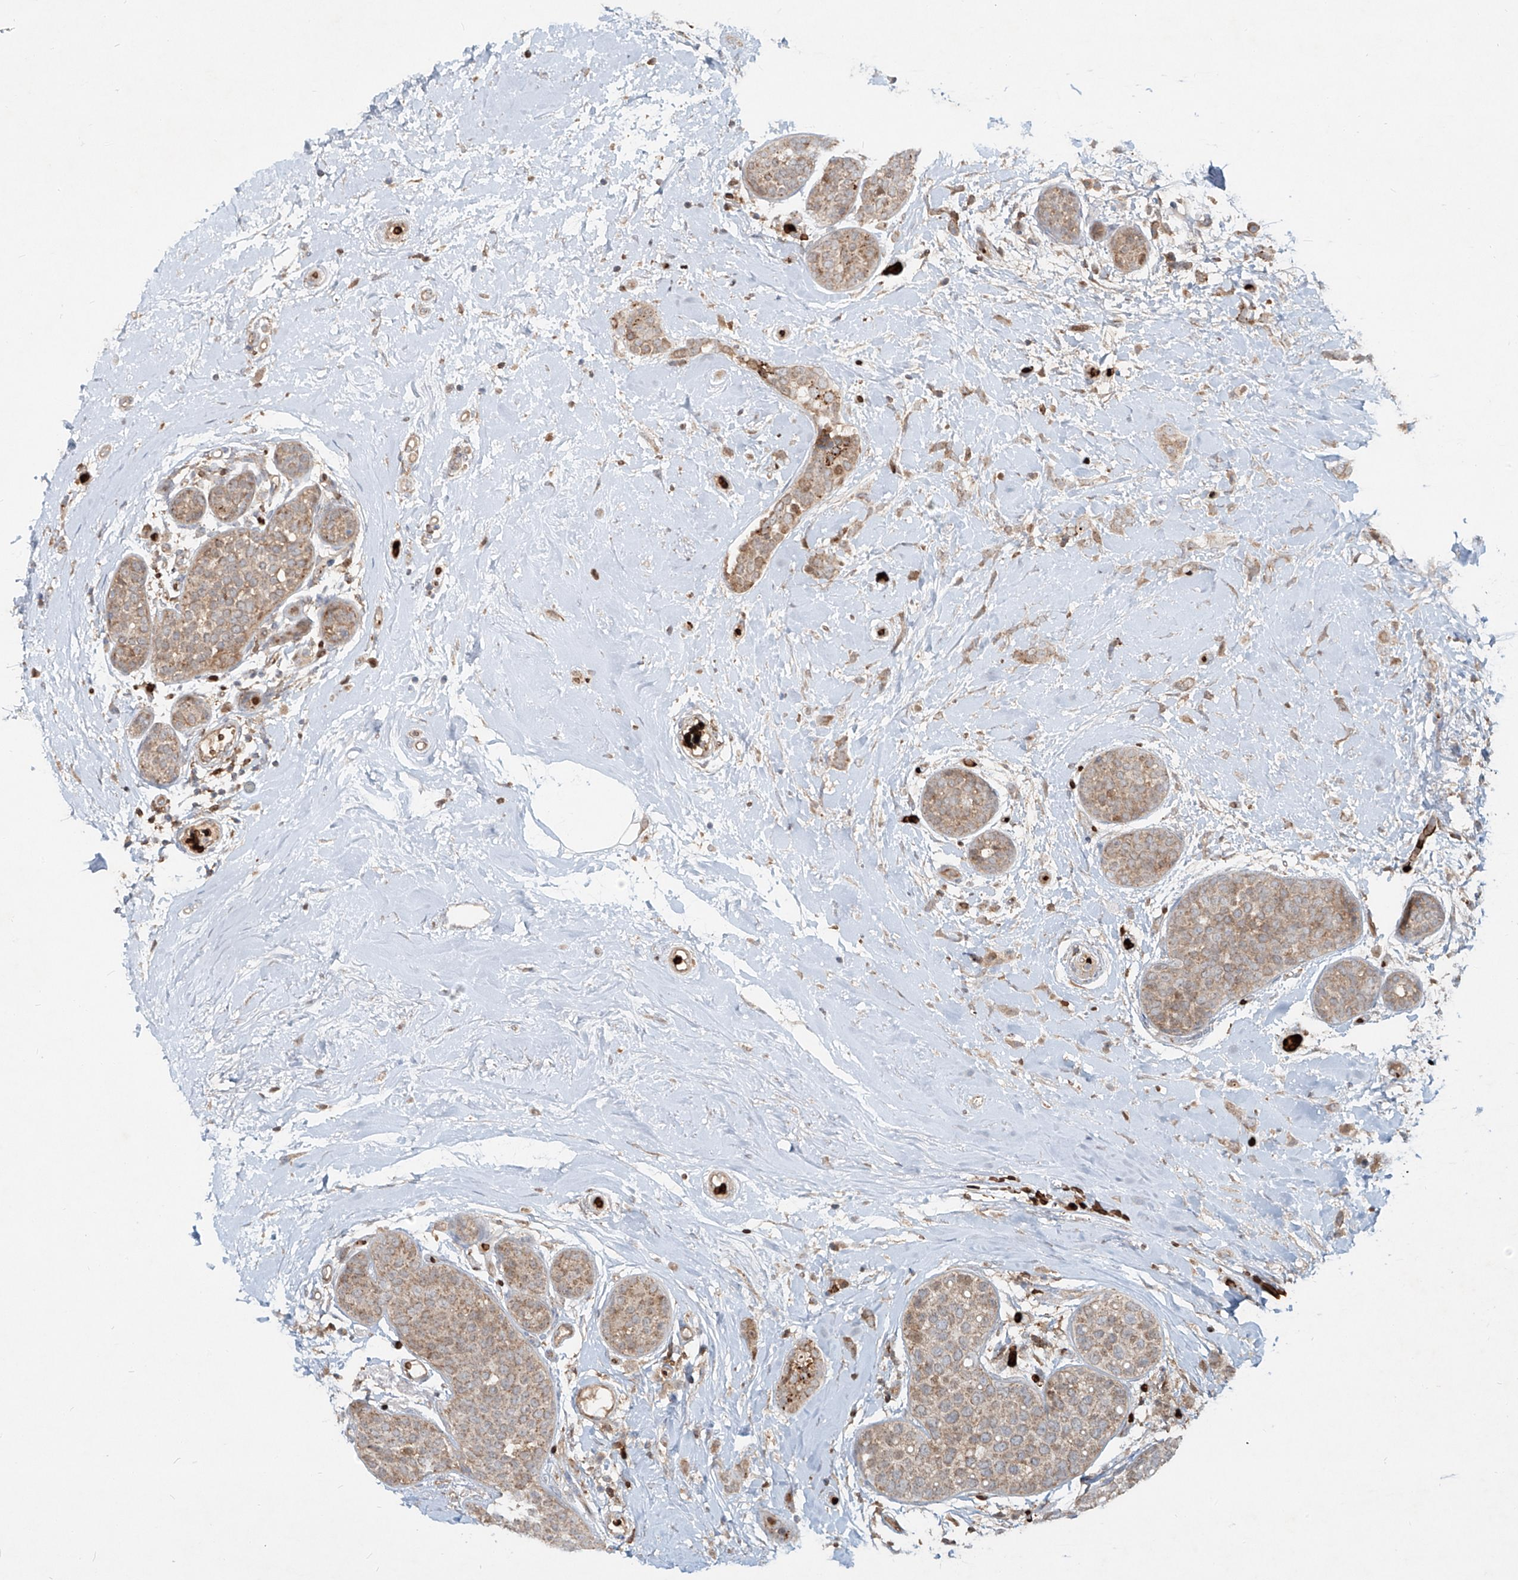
{"staining": {"intensity": "weak", "quantity": ">75%", "location": "cytoplasmic/membranous"}, "tissue": "breast cancer", "cell_type": "Tumor cells", "image_type": "cancer", "snomed": [{"axis": "morphology", "description": "Lobular carcinoma, in situ"}, {"axis": "morphology", "description": "Lobular carcinoma"}, {"axis": "topography", "description": "Breast"}], "caption": "Lobular carcinoma (breast) was stained to show a protein in brown. There is low levels of weak cytoplasmic/membranous positivity in about >75% of tumor cells. The protein of interest is shown in brown color, while the nuclei are stained blue.", "gene": "FGD2", "patient": {"sex": "female", "age": 41}}